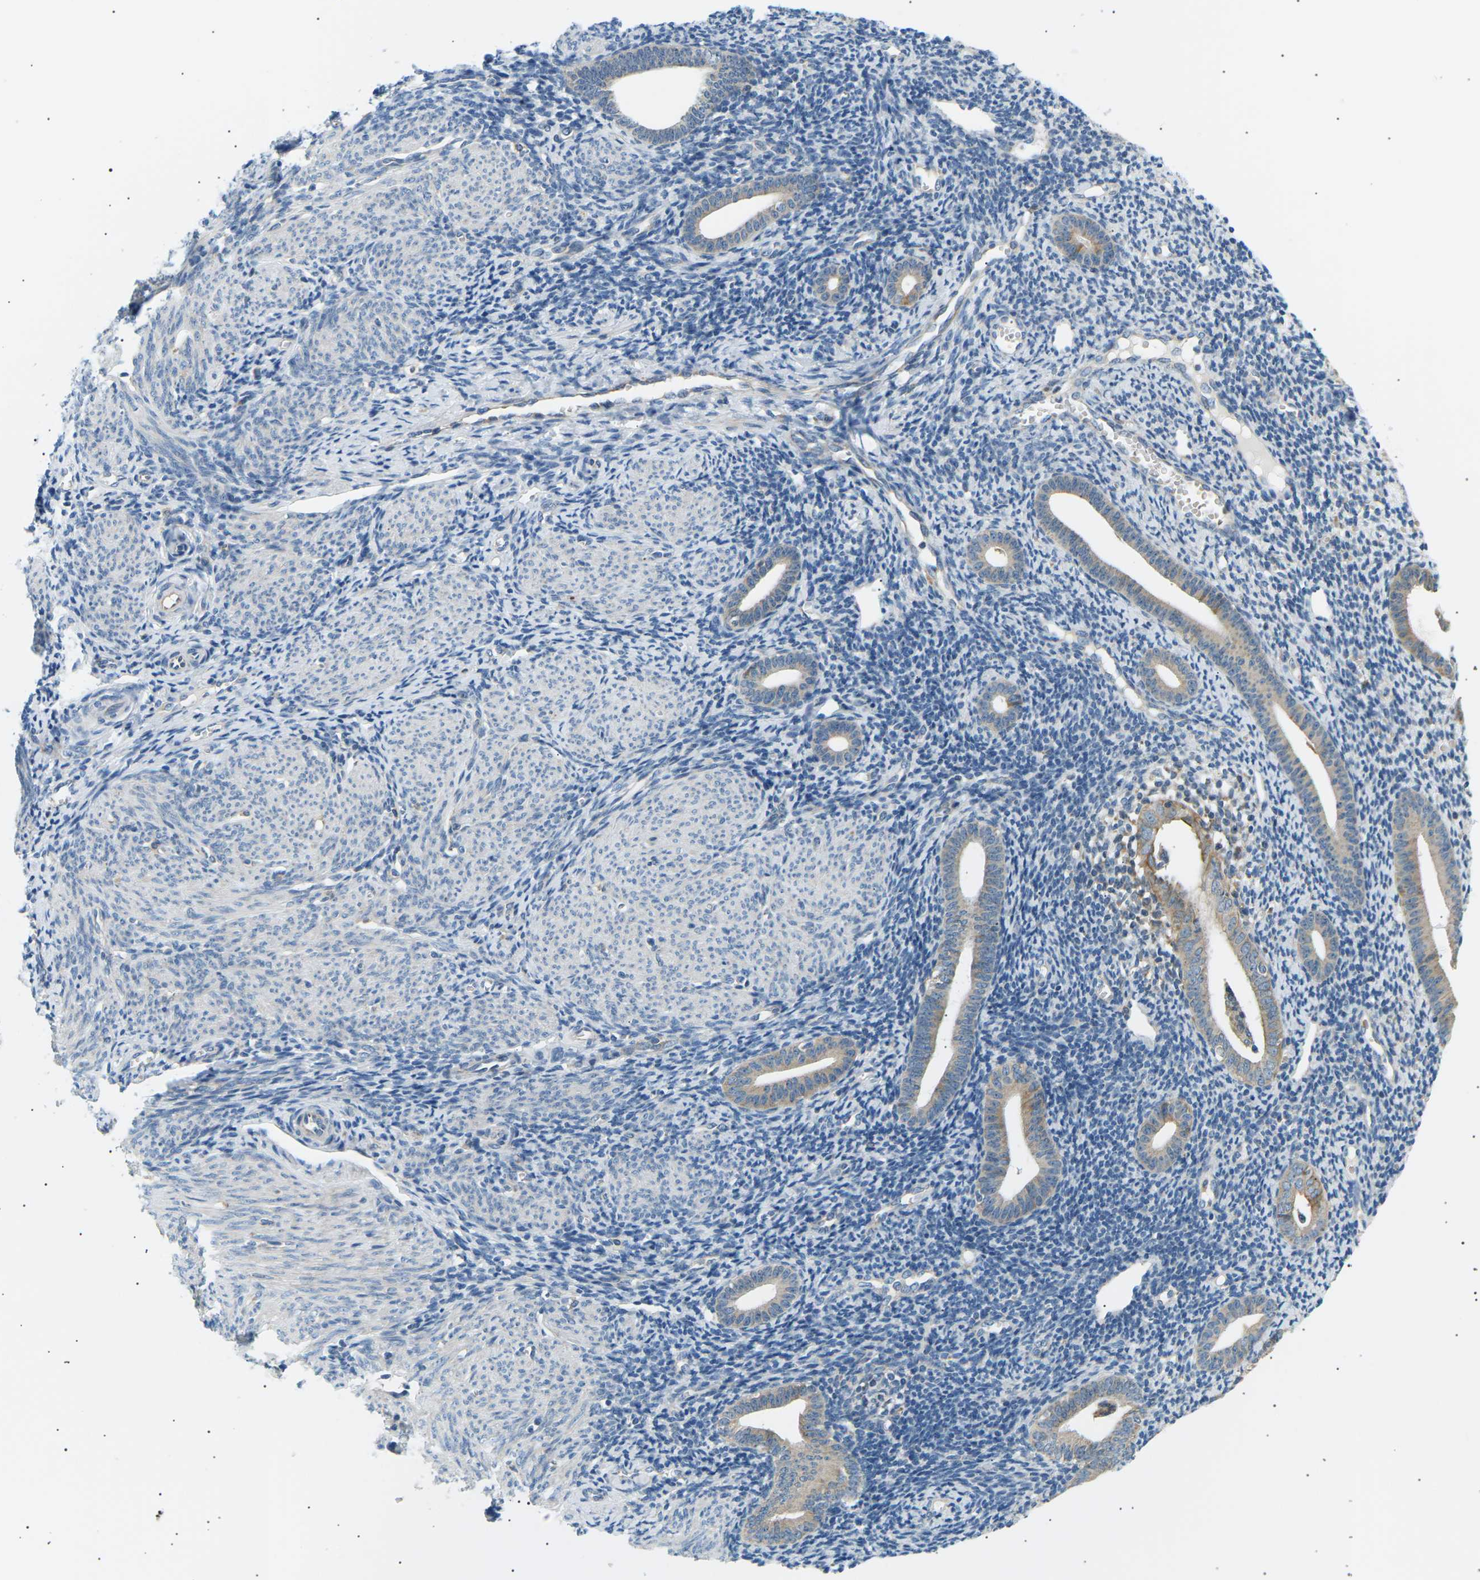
{"staining": {"intensity": "negative", "quantity": "none", "location": "none"}, "tissue": "endometrium", "cell_type": "Cells in endometrial stroma", "image_type": "normal", "snomed": [{"axis": "morphology", "description": "Normal tissue, NOS"}, {"axis": "topography", "description": "Endometrium"}], "caption": "The image shows no significant staining in cells in endometrial stroma of endometrium. (DAB IHC, high magnification).", "gene": "TBC1D8", "patient": {"sex": "female", "age": 50}}